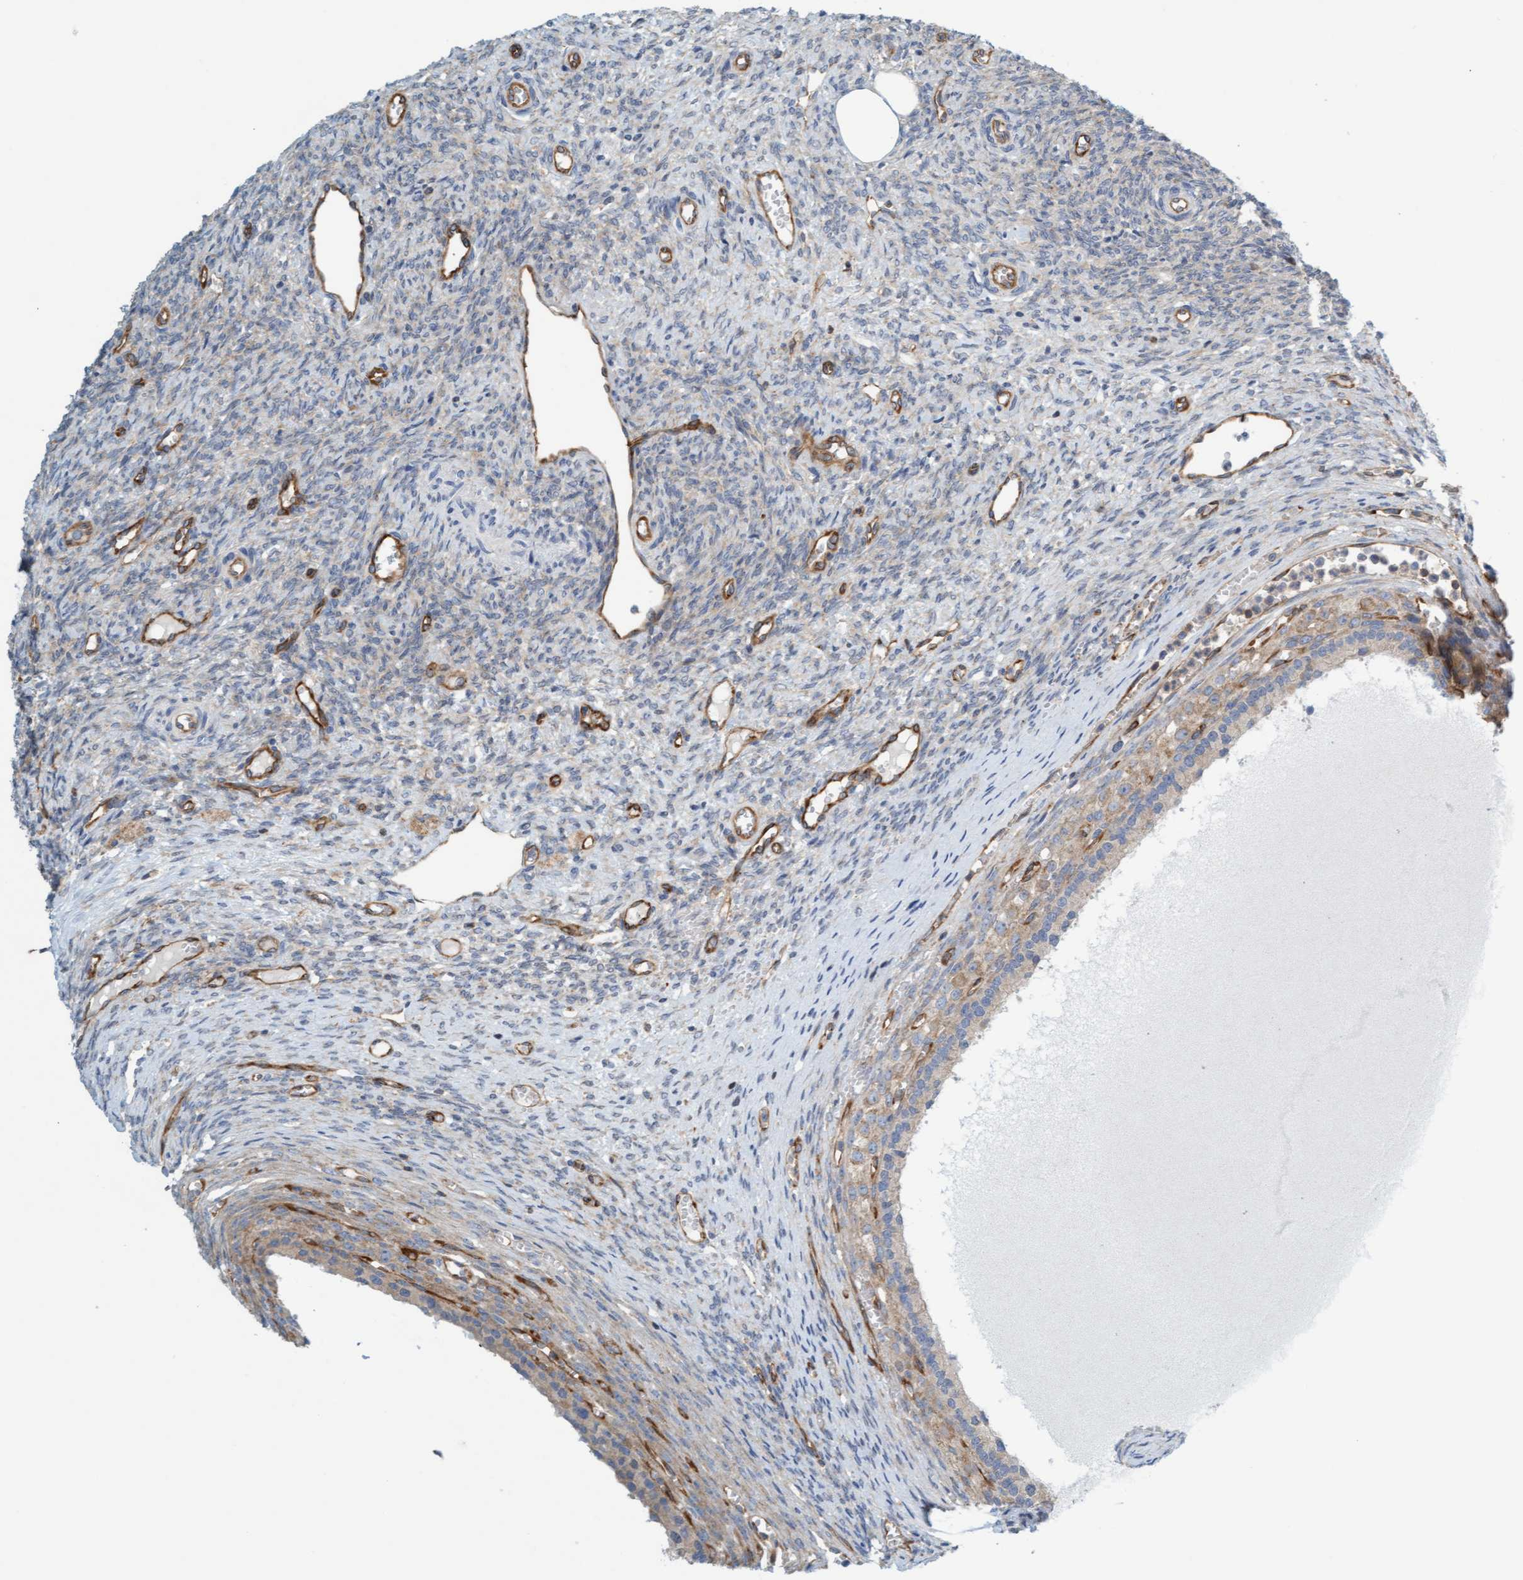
{"staining": {"intensity": "moderate", "quantity": ">75%", "location": "cytoplasmic/membranous"}, "tissue": "ovary", "cell_type": "Follicle cells", "image_type": "normal", "snomed": [{"axis": "morphology", "description": "Normal tissue, NOS"}, {"axis": "topography", "description": "Ovary"}], "caption": "The immunohistochemical stain labels moderate cytoplasmic/membranous staining in follicle cells of benign ovary.", "gene": "PRKD2", "patient": {"sex": "female", "age": 41}}